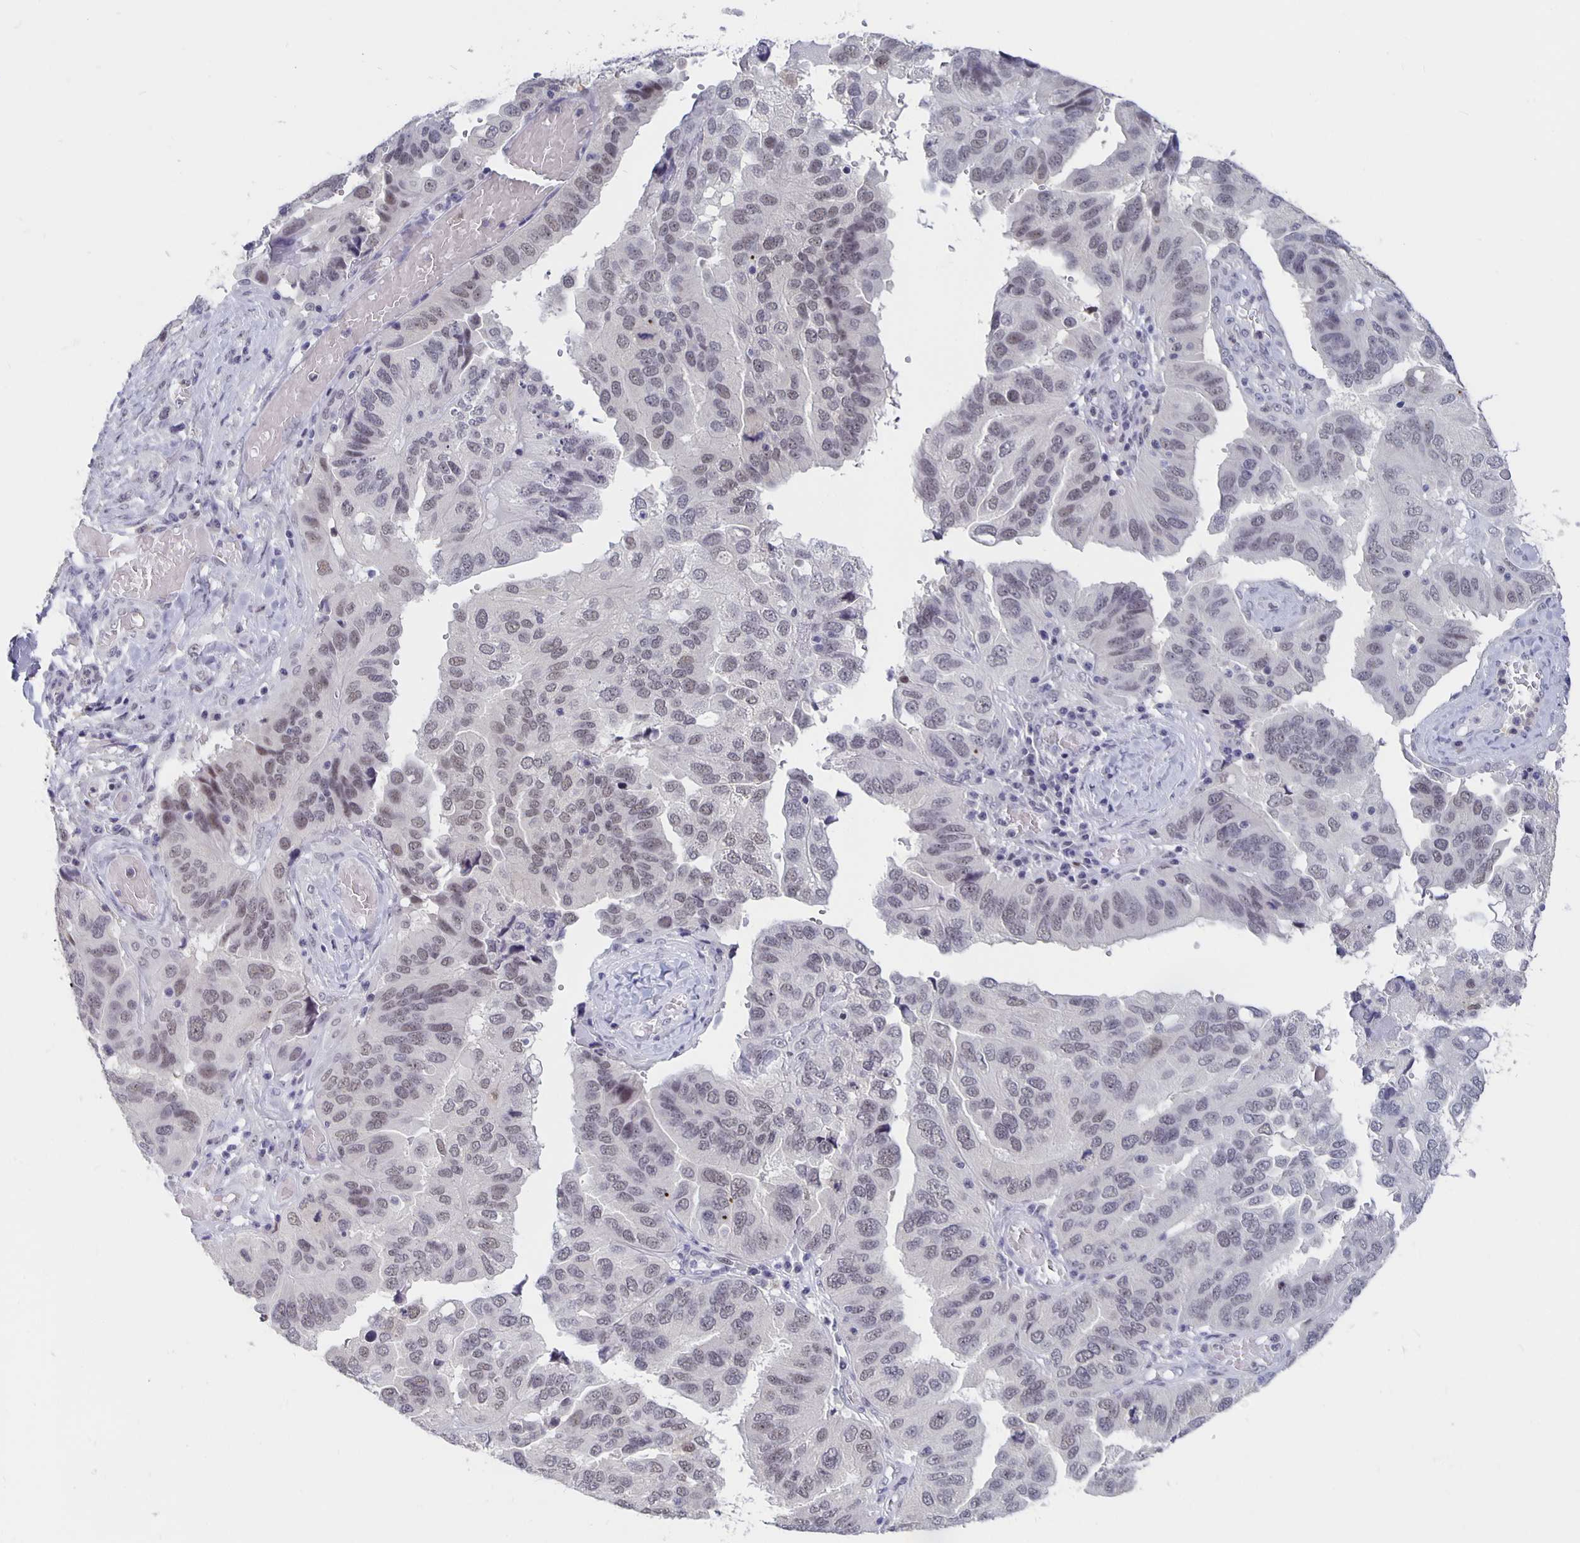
{"staining": {"intensity": "weak", "quantity": ">75%", "location": "nuclear"}, "tissue": "ovarian cancer", "cell_type": "Tumor cells", "image_type": "cancer", "snomed": [{"axis": "morphology", "description": "Cystadenocarcinoma, serous, NOS"}, {"axis": "topography", "description": "Ovary"}], "caption": "Ovarian cancer (serous cystadenocarcinoma) was stained to show a protein in brown. There is low levels of weak nuclear staining in approximately >75% of tumor cells. (DAB IHC with brightfield microscopy, high magnification).", "gene": "ZNF691", "patient": {"sex": "female", "age": 79}}